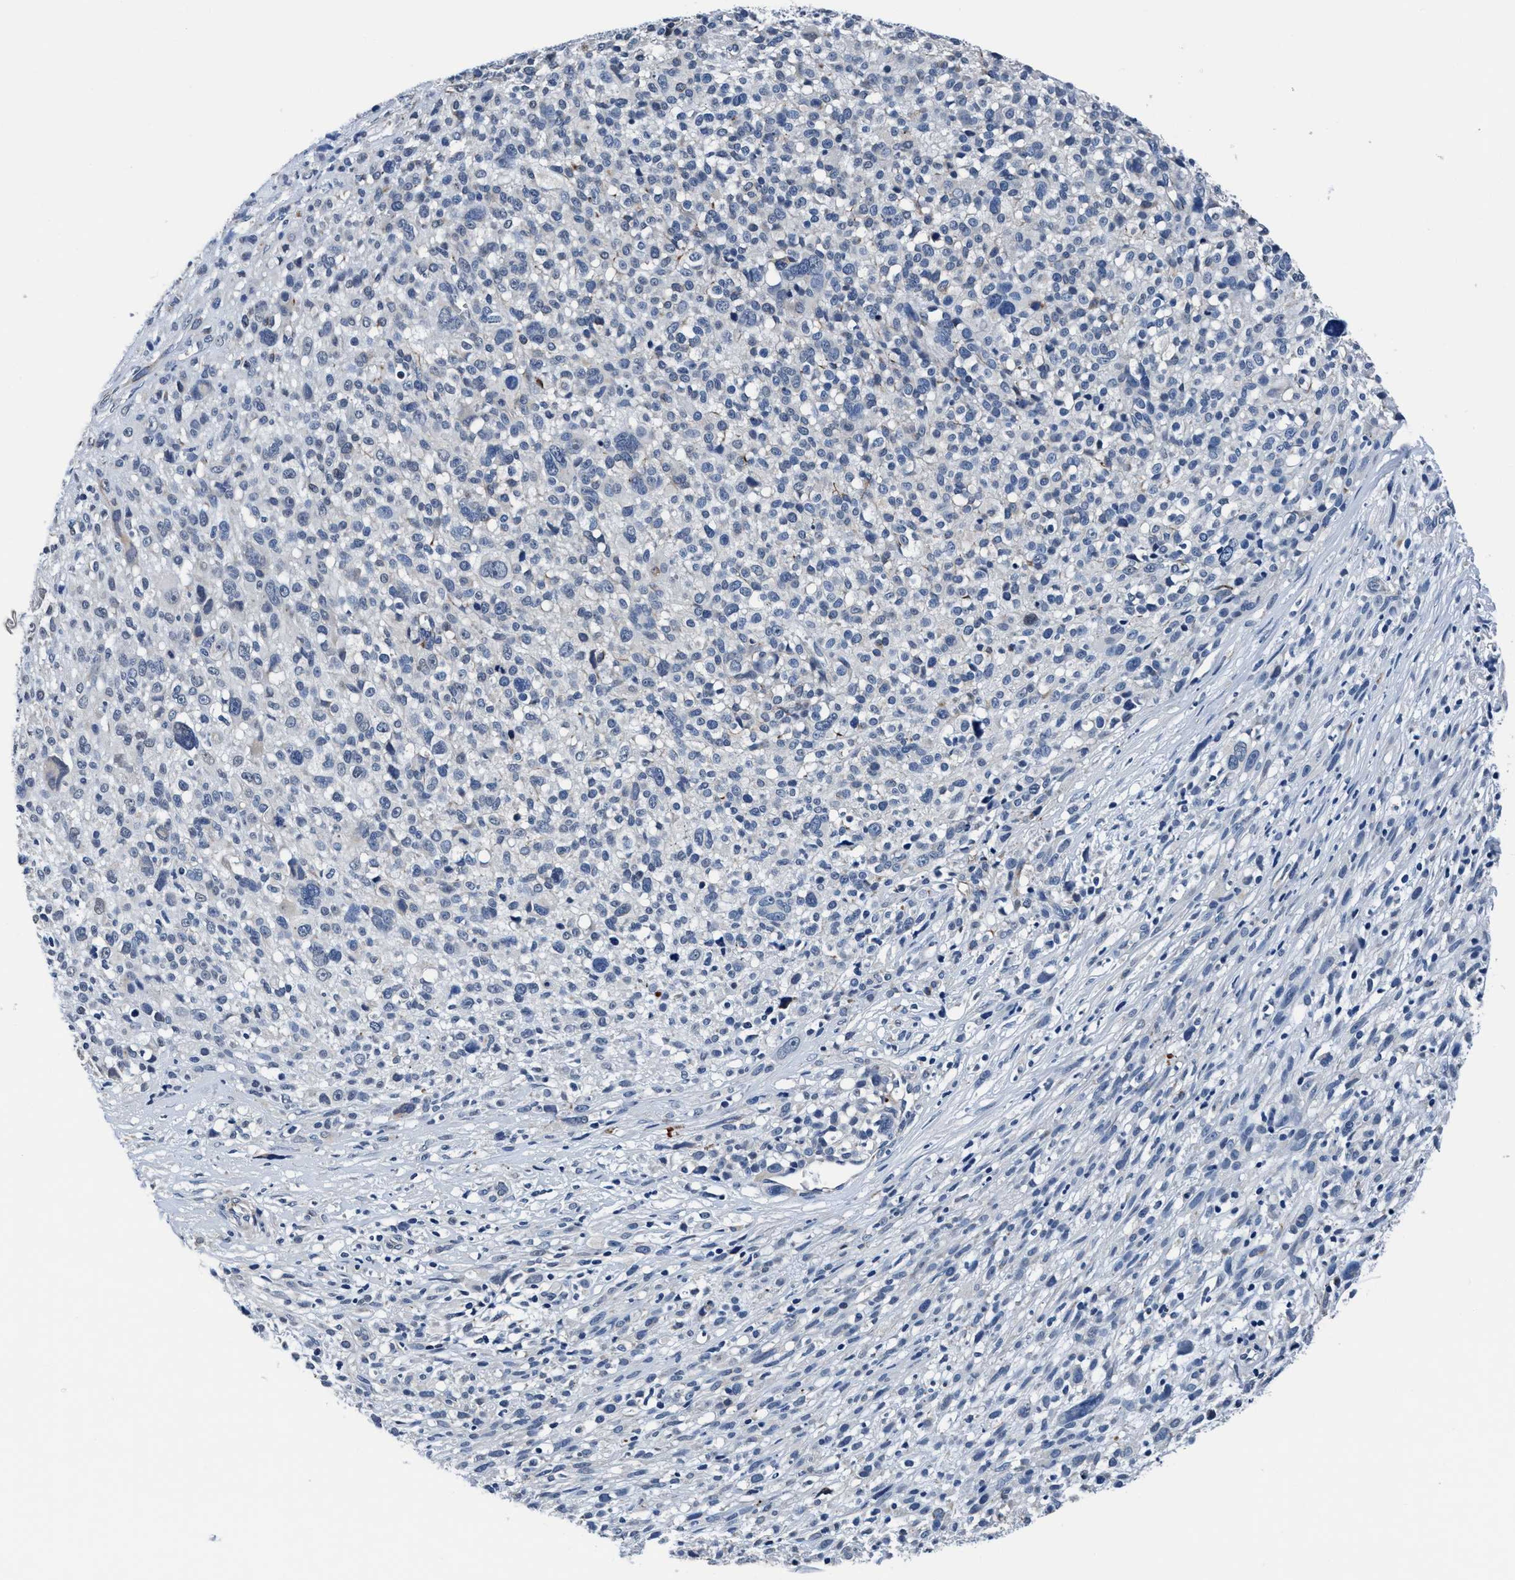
{"staining": {"intensity": "negative", "quantity": "none", "location": "none"}, "tissue": "melanoma", "cell_type": "Tumor cells", "image_type": "cancer", "snomed": [{"axis": "morphology", "description": "Malignant melanoma, NOS"}, {"axis": "topography", "description": "Skin"}], "caption": "DAB (3,3'-diaminobenzidine) immunohistochemical staining of human malignant melanoma exhibits no significant expression in tumor cells.", "gene": "TMEM94", "patient": {"sex": "female", "age": 55}}